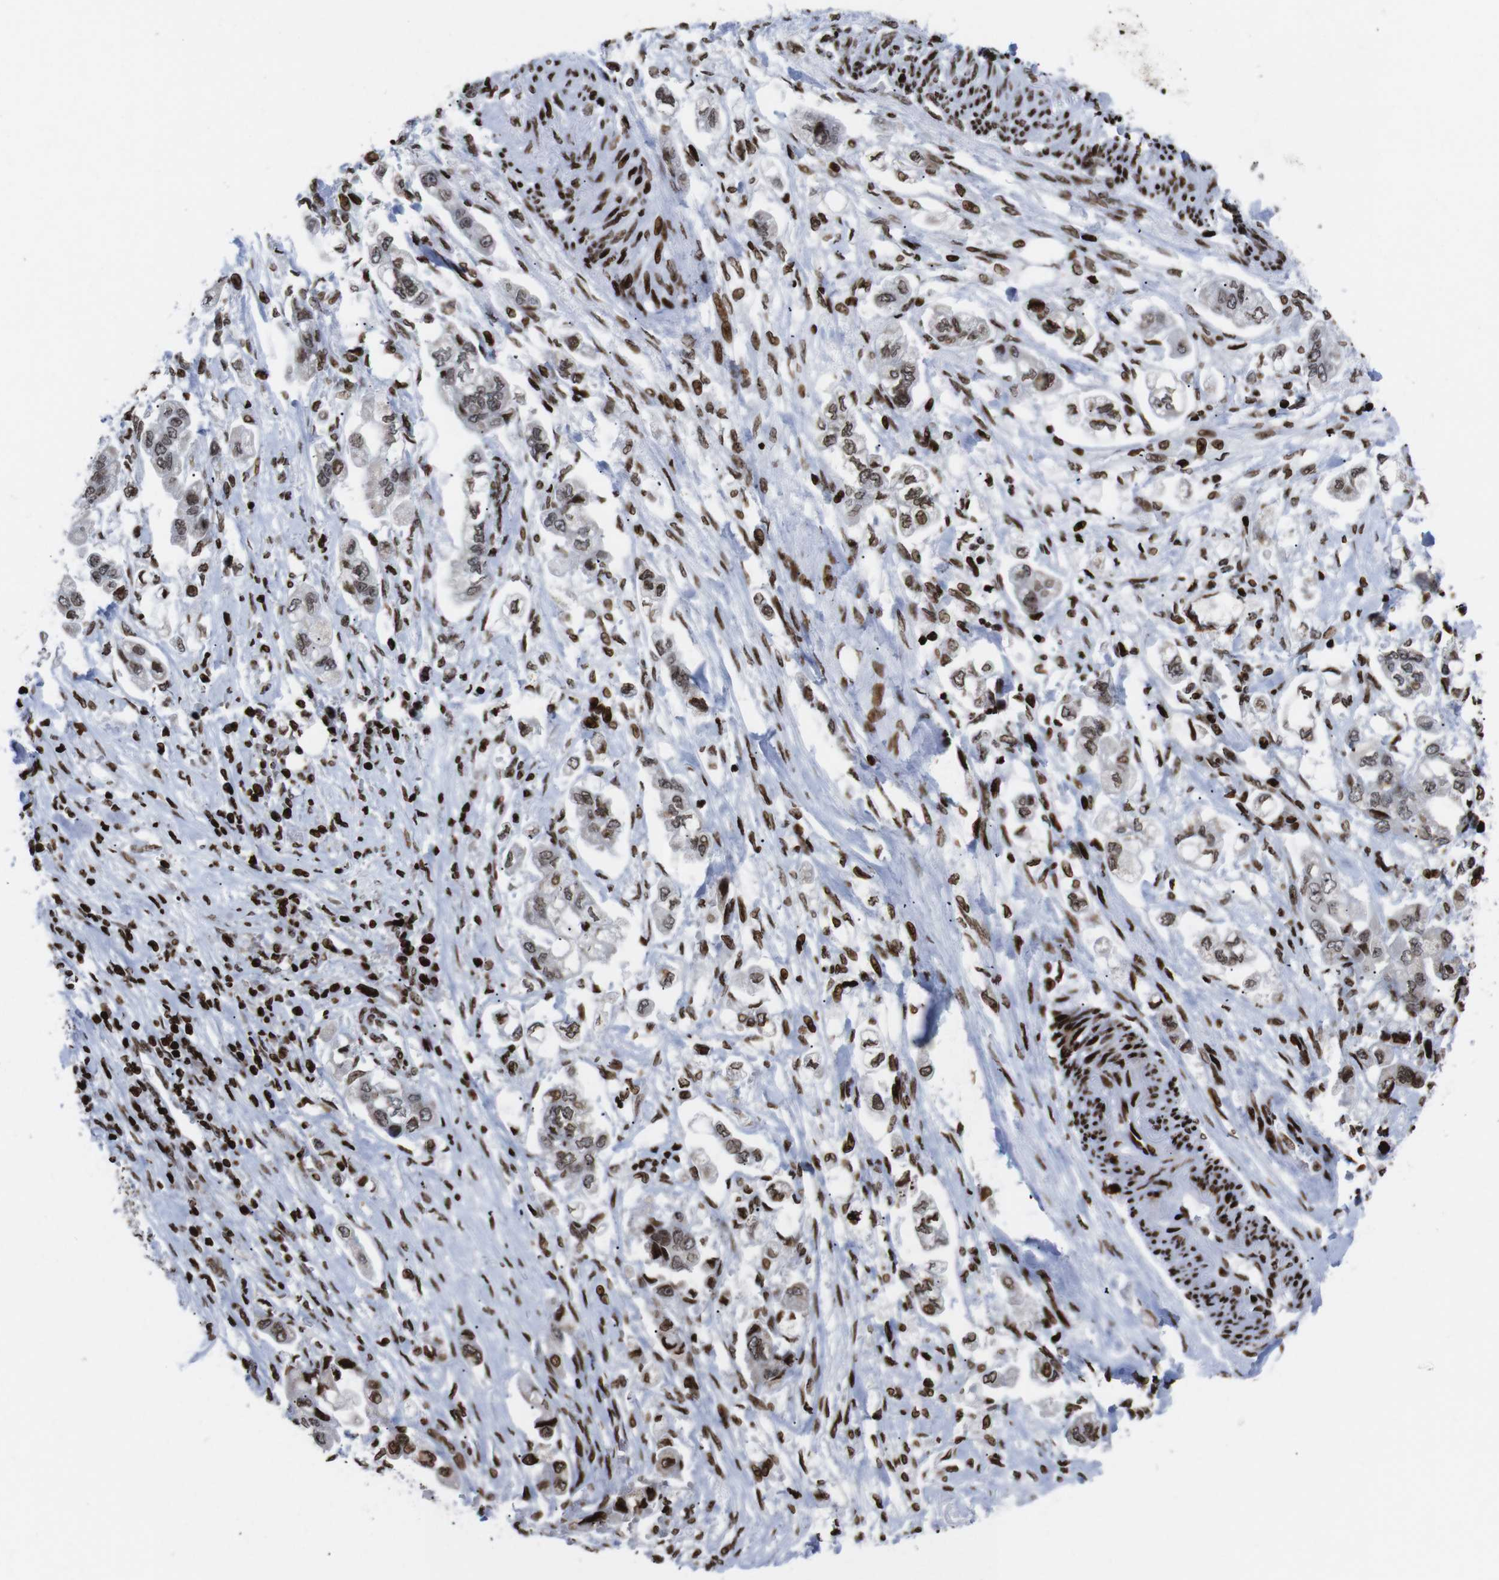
{"staining": {"intensity": "moderate", "quantity": ">75%", "location": "nuclear"}, "tissue": "stomach cancer", "cell_type": "Tumor cells", "image_type": "cancer", "snomed": [{"axis": "morphology", "description": "Adenocarcinoma, NOS"}, {"axis": "topography", "description": "Stomach"}], "caption": "A brown stain highlights moderate nuclear expression of a protein in human stomach cancer tumor cells. (IHC, brightfield microscopy, high magnification).", "gene": "H1-4", "patient": {"sex": "male", "age": 62}}